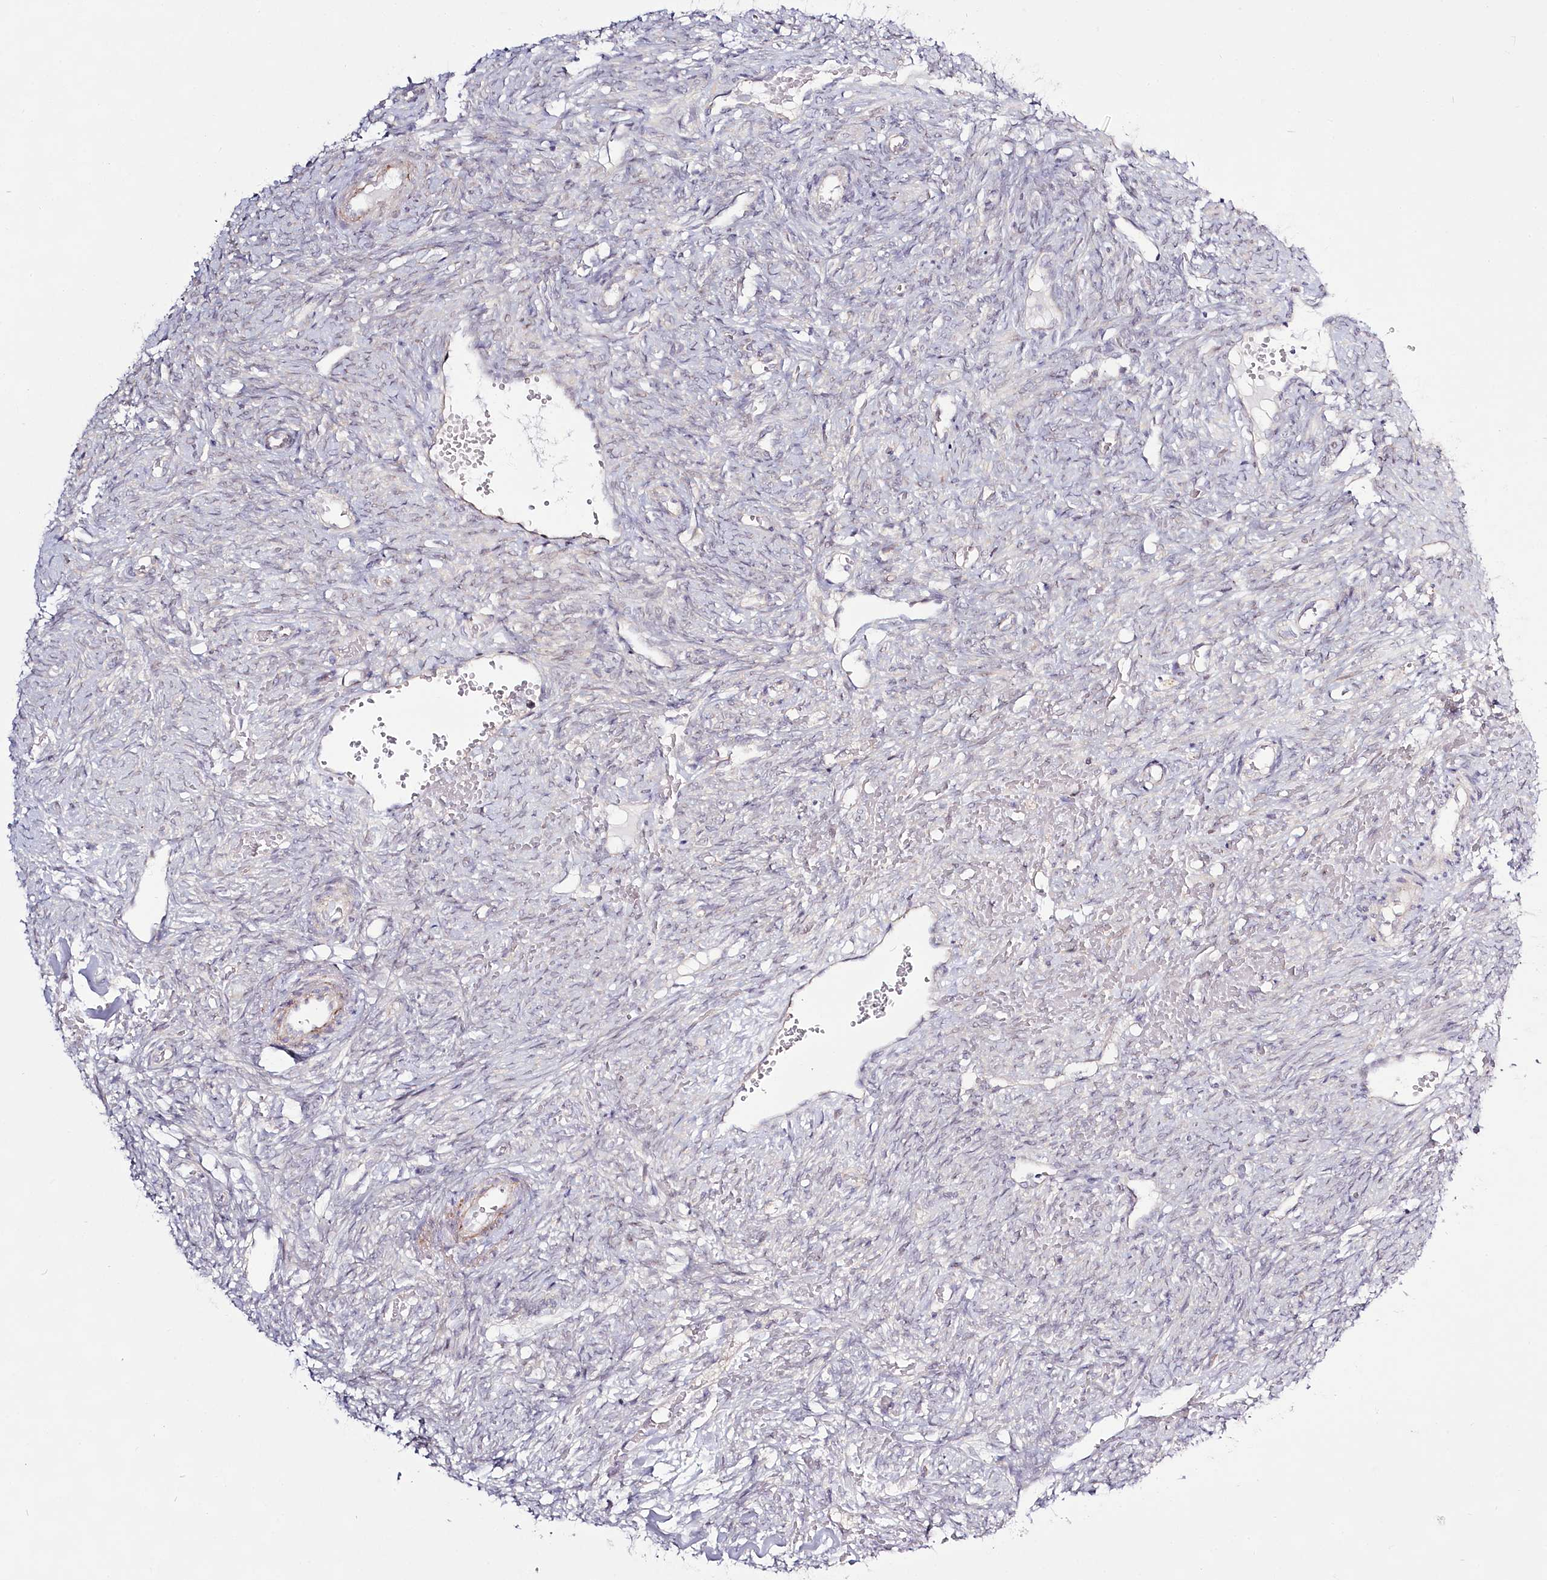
{"staining": {"intensity": "negative", "quantity": "none", "location": "none"}, "tissue": "ovary", "cell_type": "Follicle cells", "image_type": "normal", "snomed": [{"axis": "morphology", "description": "Normal tissue, NOS"}, {"axis": "topography", "description": "Ovary"}], "caption": "High magnification brightfield microscopy of normal ovary stained with DAB (brown) and counterstained with hematoxylin (blue): follicle cells show no significant expression.", "gene": "SPINK13", "patient": {"sex": "female", "age": 41}}